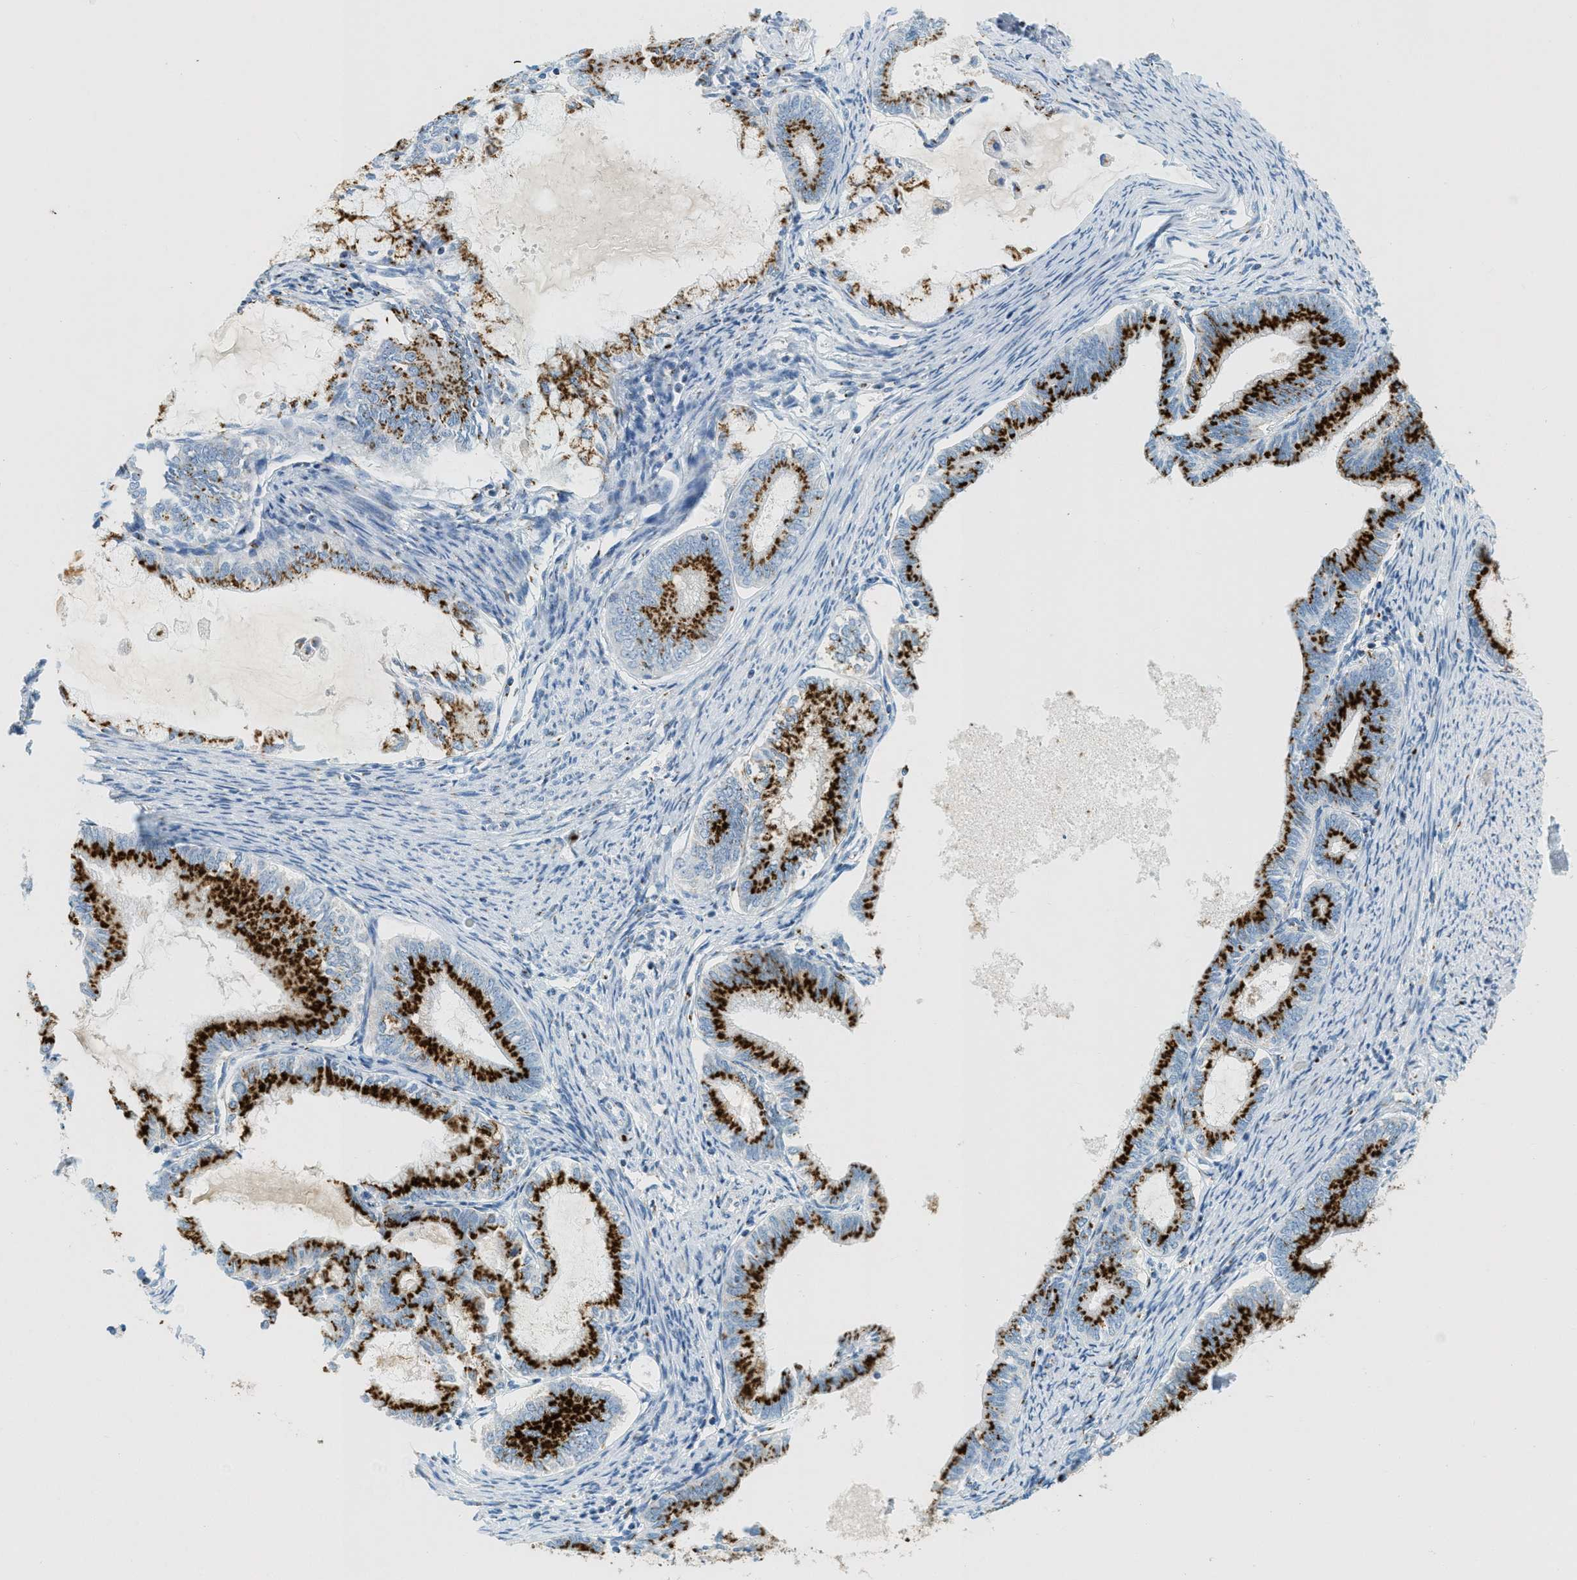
{"staining": {"intensity": "strong", "quantity": ">75%", "location": "cytoplasmic/membranous"}, "tissue": "endometrial cancer", "cell_type": "Tumor cells", "image_type": "cancer", "snomed": [{"axis": "morphology", "description": "Adenocarcinoma, NOS"}, {"axis": "topography", "description": "Endometrium"}], "caption": "Human endometrial cancer (adenocarcinoma) stained for a protein (brown) reveals strong cytoplasmic/membranous positive staining in about >75% of tumor cells.", "gene": "ENTPD4", "patient": {"sex": "female", "age": 86}}